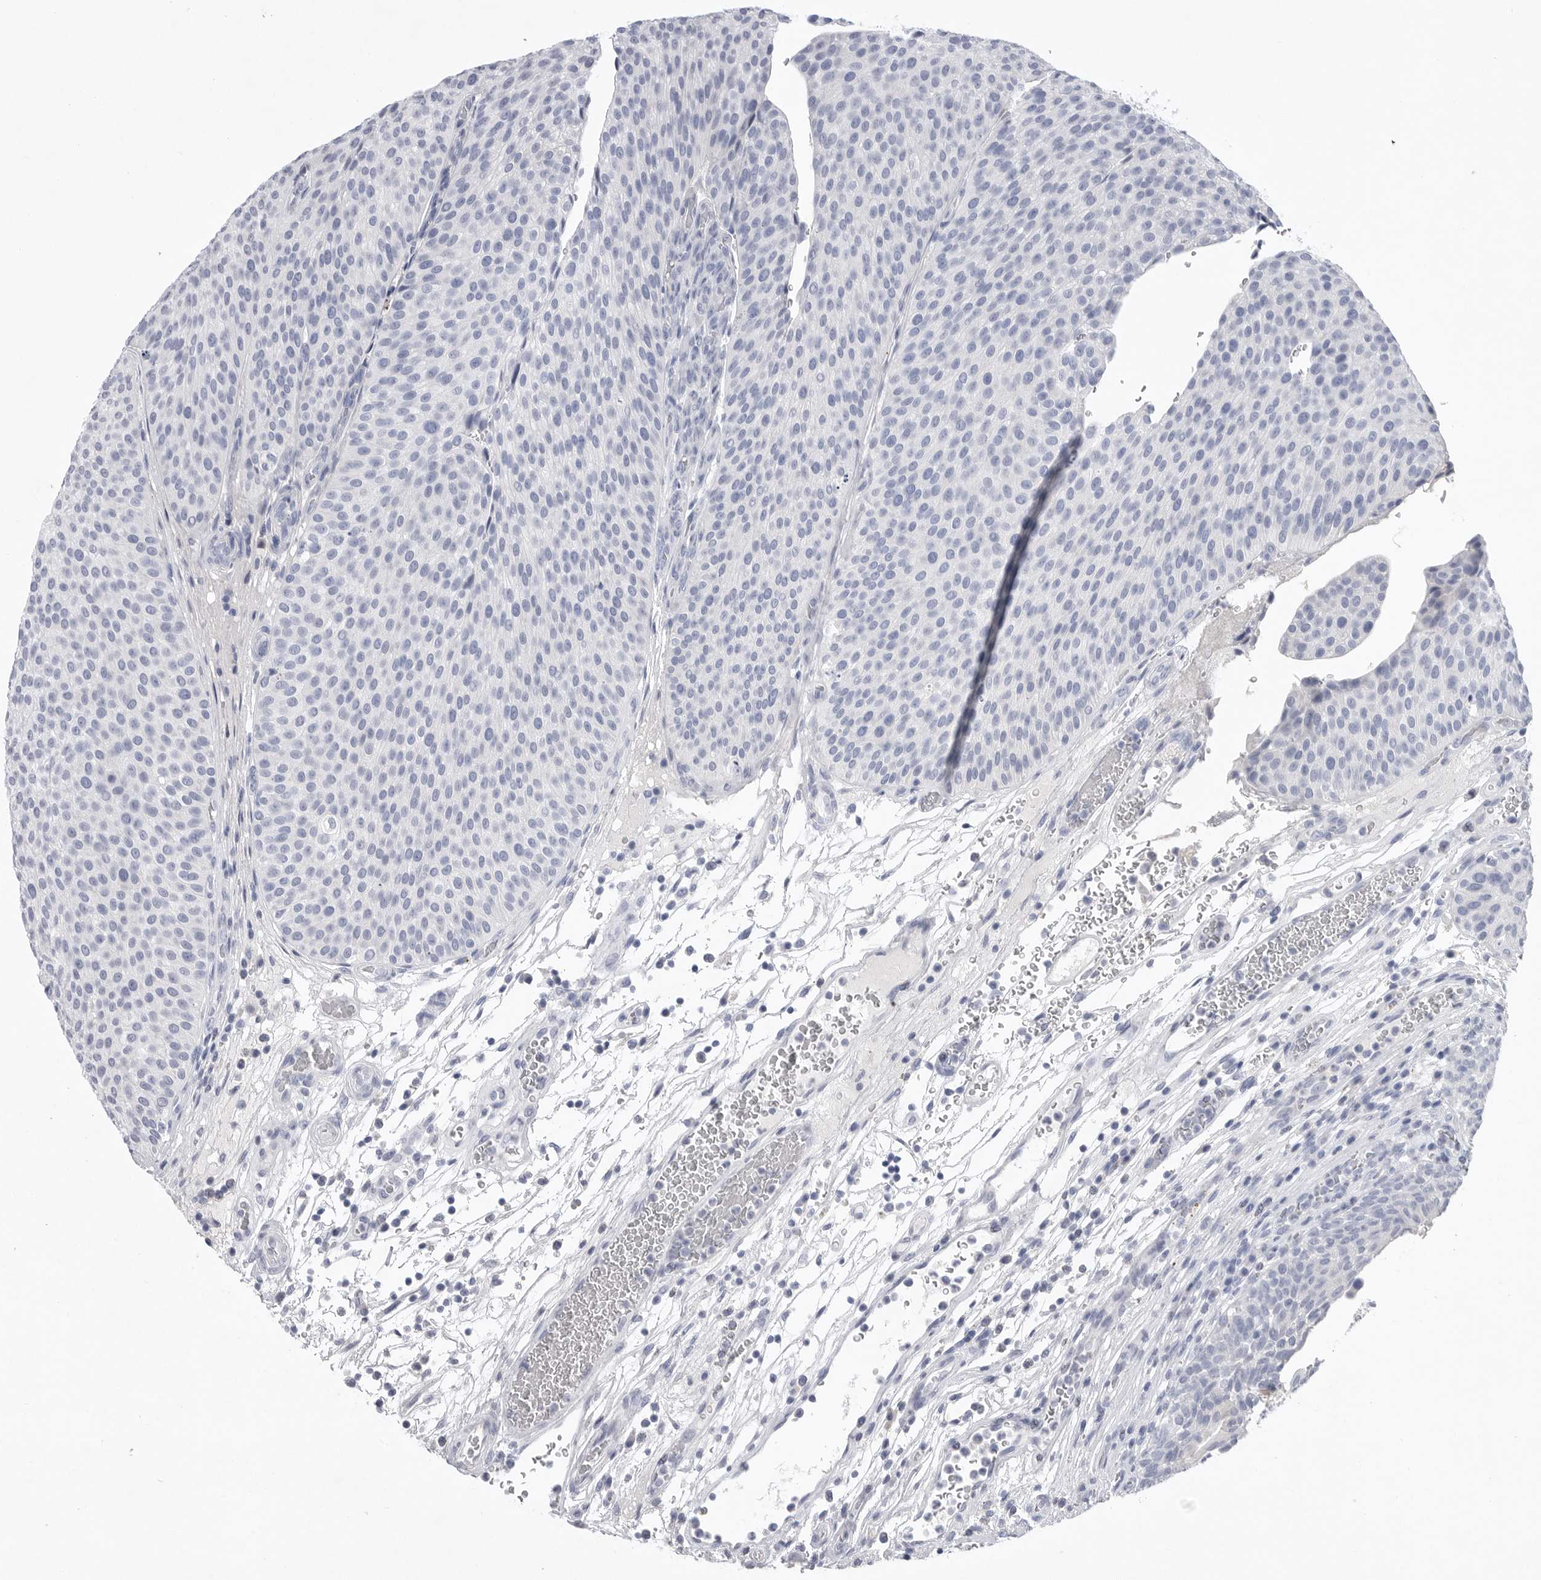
{"staining": {"intensity": "negative", "quantity": "none", "location": "none"}, "tissue": "urothelial cancer", "cell_type": "Tumor cells", "image_type": "cancer", "snomed": [{"axis": "morphology", "description": "Normal tissue, NOS"}, {"axis": "morphology", "description": "Urothelial carcinoma, Low grade"}, {"axis": "topography", "description": "Smooth muscle"}, {"axis": "topography", "description": "Urinary bladder"}], "caption": "Protein analysis of urothelial cancer shows no significant positivity in tumor cells.", "gene": "CAMK2B", "patient": {"sex": "male", "age": 60}}